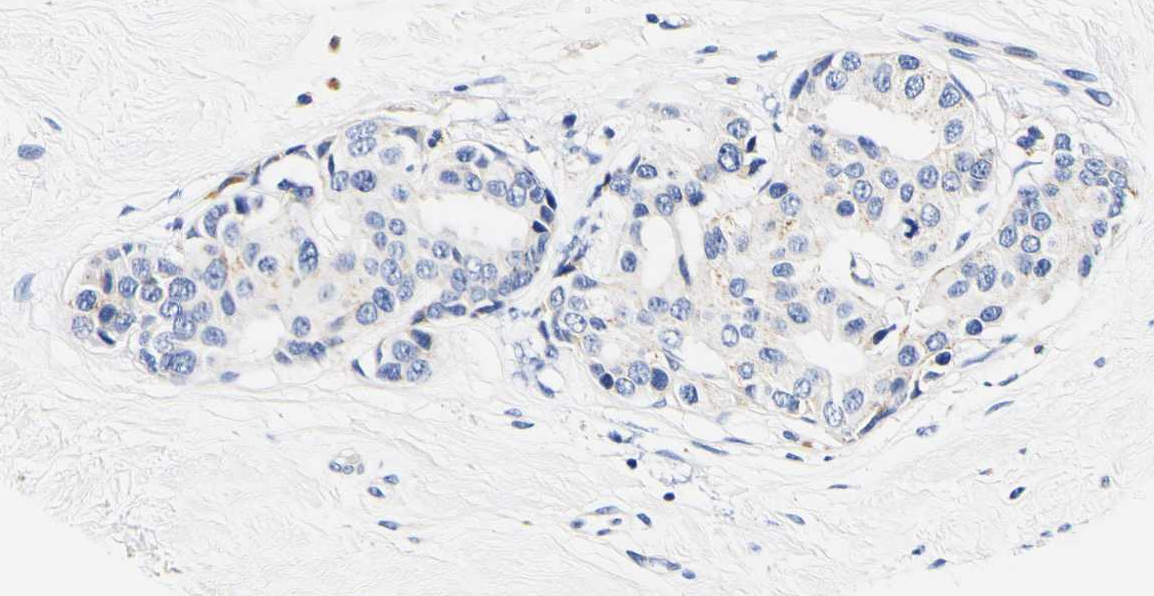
{"staining": {"intensity": "weak", "quantity": "<25%", "location": "cytoplasmic/membranous"}, "tissue": "breast cancer", "cell_type": "Tumor cells", "image_type": "cancer", "snomed": [{"axis": "morphology", "description": "Normal tissue, NOS"}, {"axis": "morphology", "description": "Duct carcinoma"}, {"axis": "topography", "description": "Breast"}], "caption": "Tumor cells are negative for brown protein staining in breast cancer (infiltrating ductal carcinoma).", "gene": "CAMK4", "patient": {"sex": "female", "age": 39}}